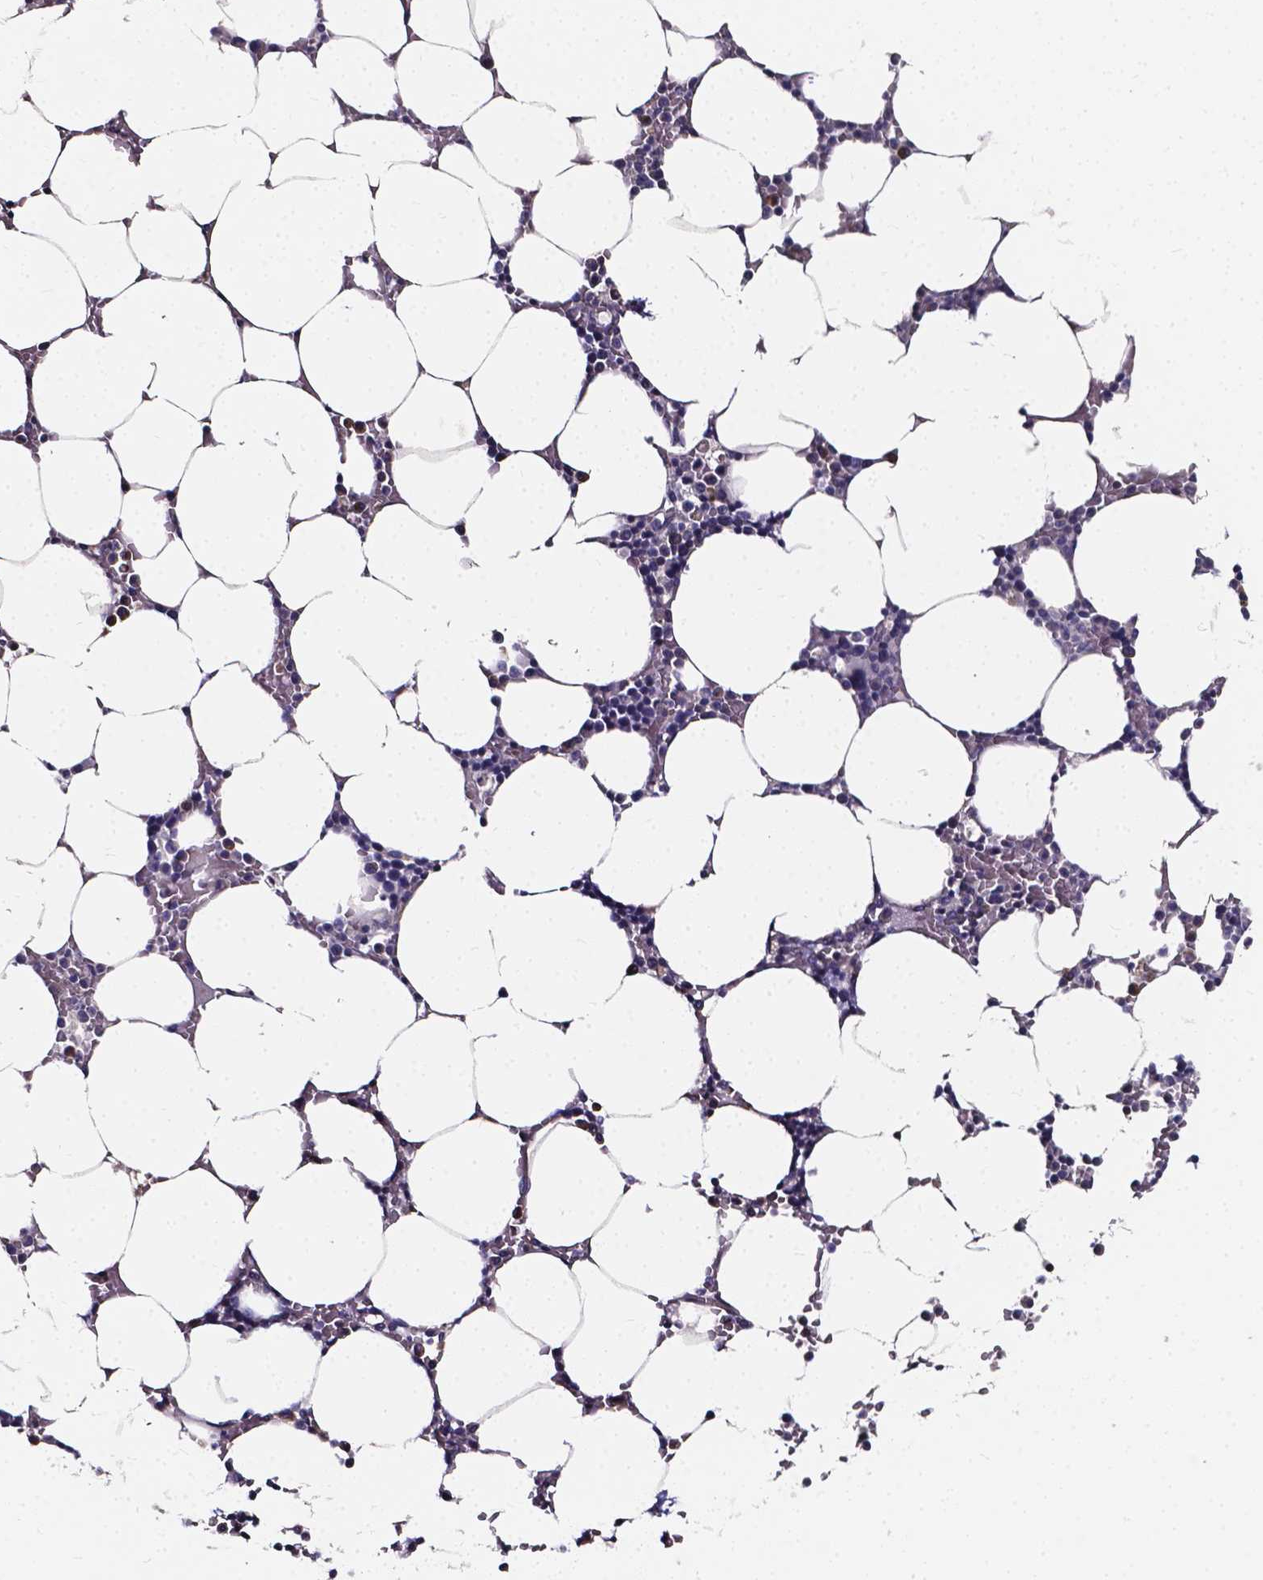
{"staining": {"intensity": "negative", "quantity": "none", "location": "none"}, "tissue": "bone marrow", "cell_type": "Hematopoietic cells", "image_type": "normal", "snomed": [{"axis": "morphology", "description": "Normal tissue, NOS"}, {"axis": "topography", "description": "Bone marrow"}], "caption": "Immunohistochemistry of unremarkable human bone marrow demonstrates no staining in hematopoietic cells. The staining was performed using DAB (3,3'-diaminobenzidine) to visualize the protein expression in brown, while the nuclei were stained in blue with hematoxylin (Magnification: 20x).", "gene": "THEMIS", "patient": {"sex": "female", "age": 52}}